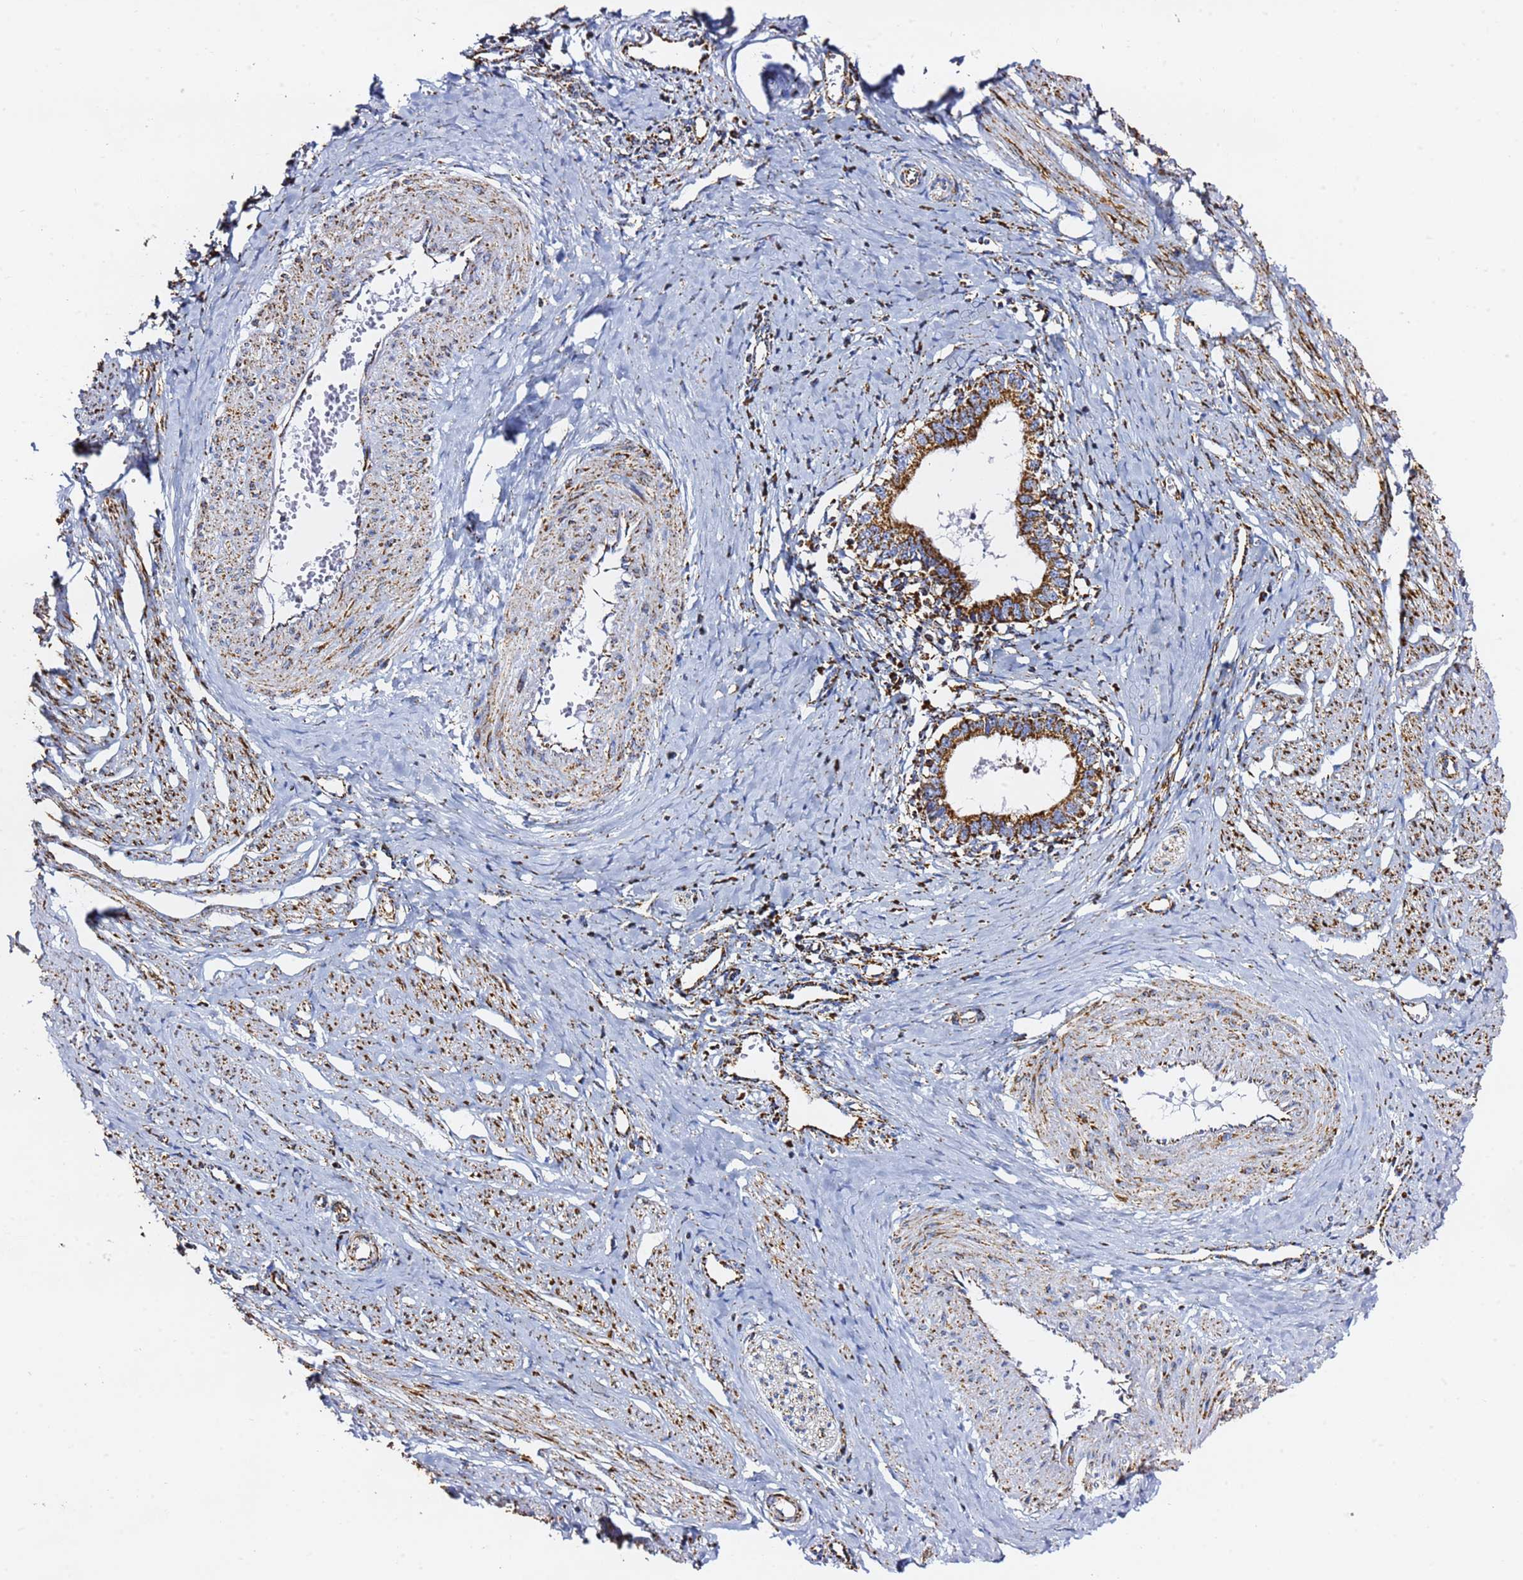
{"staining": {"intensity": "strong", "quantity": ">75%", "location": "cytoplasmic/membranous"}, "tissue": "cervical cancer", "cell_type": "Tumor cells", "image_type": "cancer", "snomed": [{"axis": "morphology", "description": "Adenocarcinoma, NOS"}, {"axis": "topography", "description": "Cervix"}], "caption": "IHC staining of adenocarcinoma (cervical), which demonstrates high levels of strong cytoplasmic/membranous staining in approximately >75% of tumor cells indicating strong cytoplasmic/membranous protein positivity. The staining was performed using DAB (3,3'-diaminobenzidine) (brown) for protein detection and nuclei were counterstained in hematoxylin (blue).", "gene": "PHB2", "patient": {"sex": "female", "age": 36}}